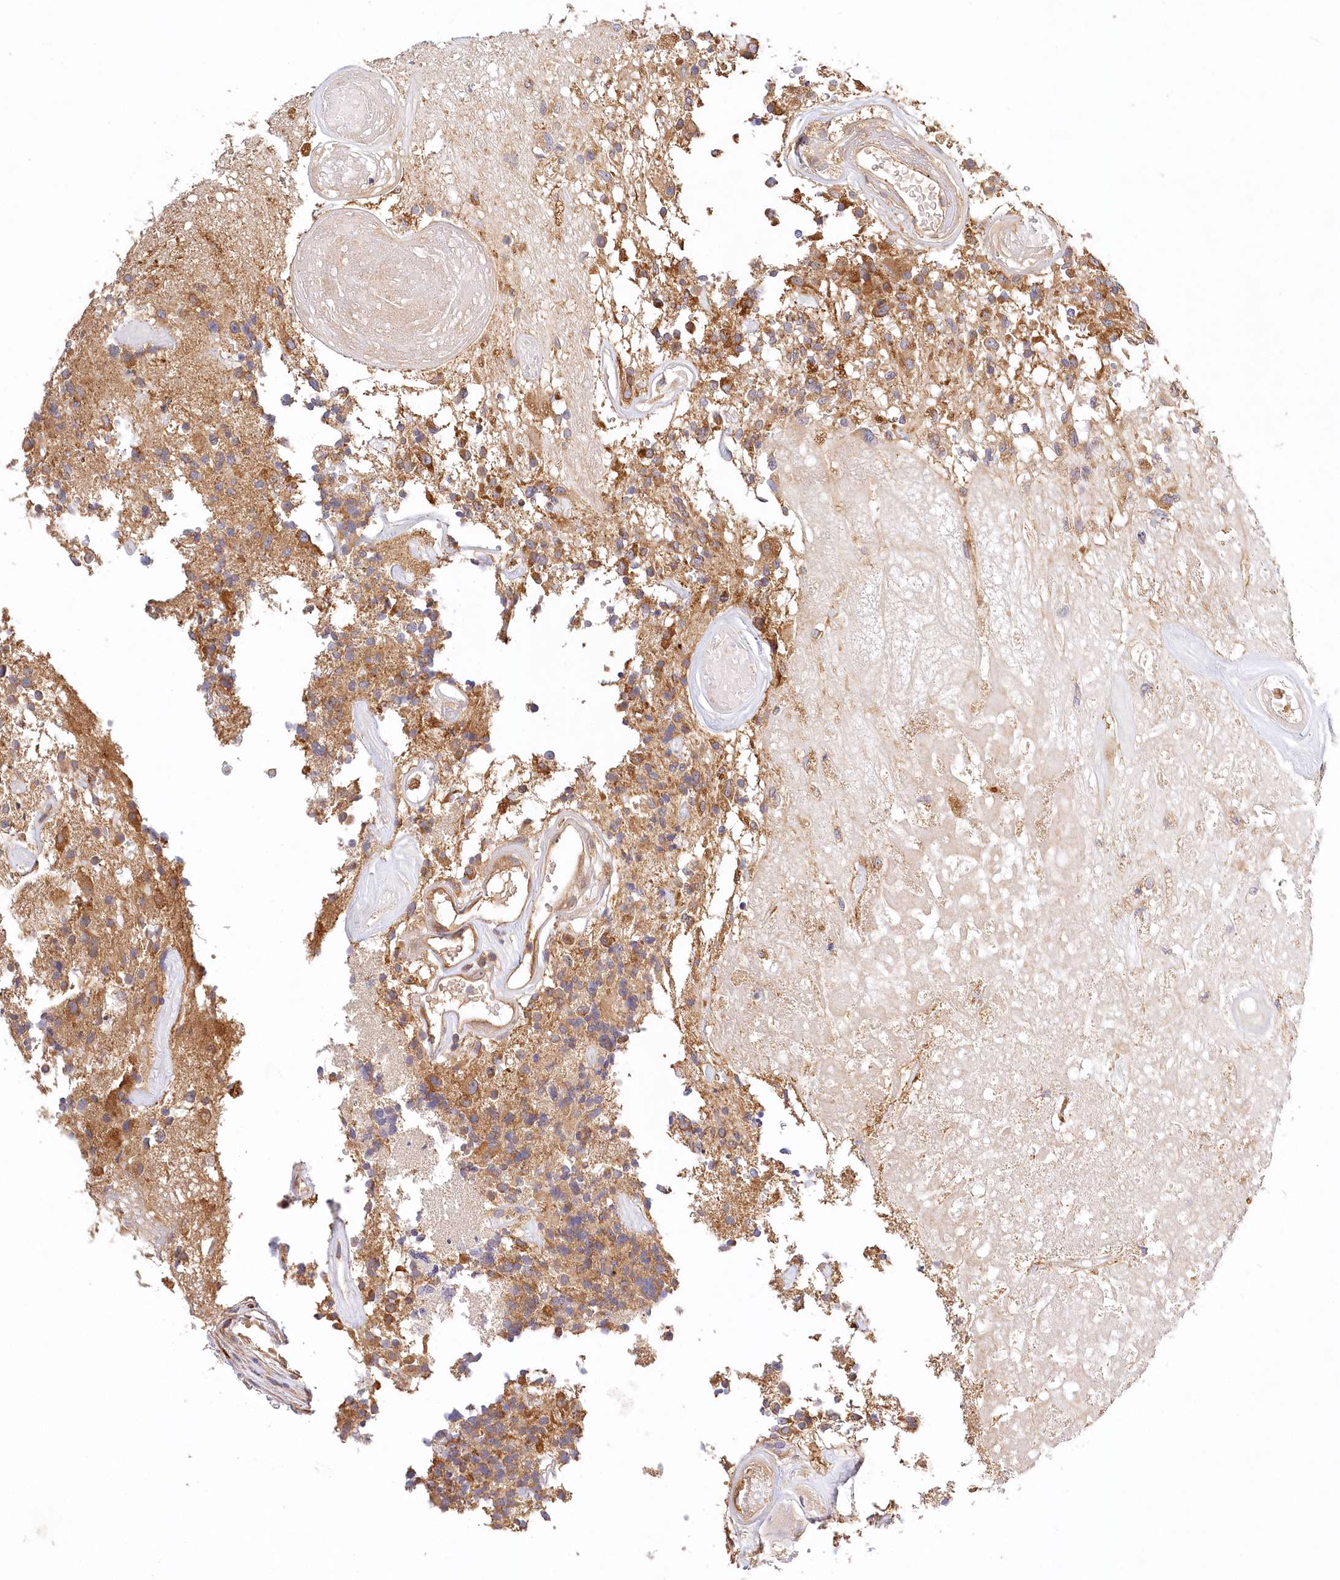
{"staining": {"intensity": "weak", "quantity": "25%-75%", "location": "cytoplasmic/membranous"}, "tissue": "glioma", "cell_type": "Tumor cells", "image_type": "cancer", "snomed": [{"axis": "morphology", "description": "Glioma, malignant, High grade"}, {"axis": "morphology", "description": "Glioblastoma, NOS"}, {"axis": "topography", "description": "Brain"}], "caption": "Malignant glioma (high-grade) stained for a protein (brown) reveals weak cytoplasmic/membranous positive positivity in approximately 25%-75% of tumor cells.", "gene": "LSS", "patient": {"sex": "male", "age": 60}}